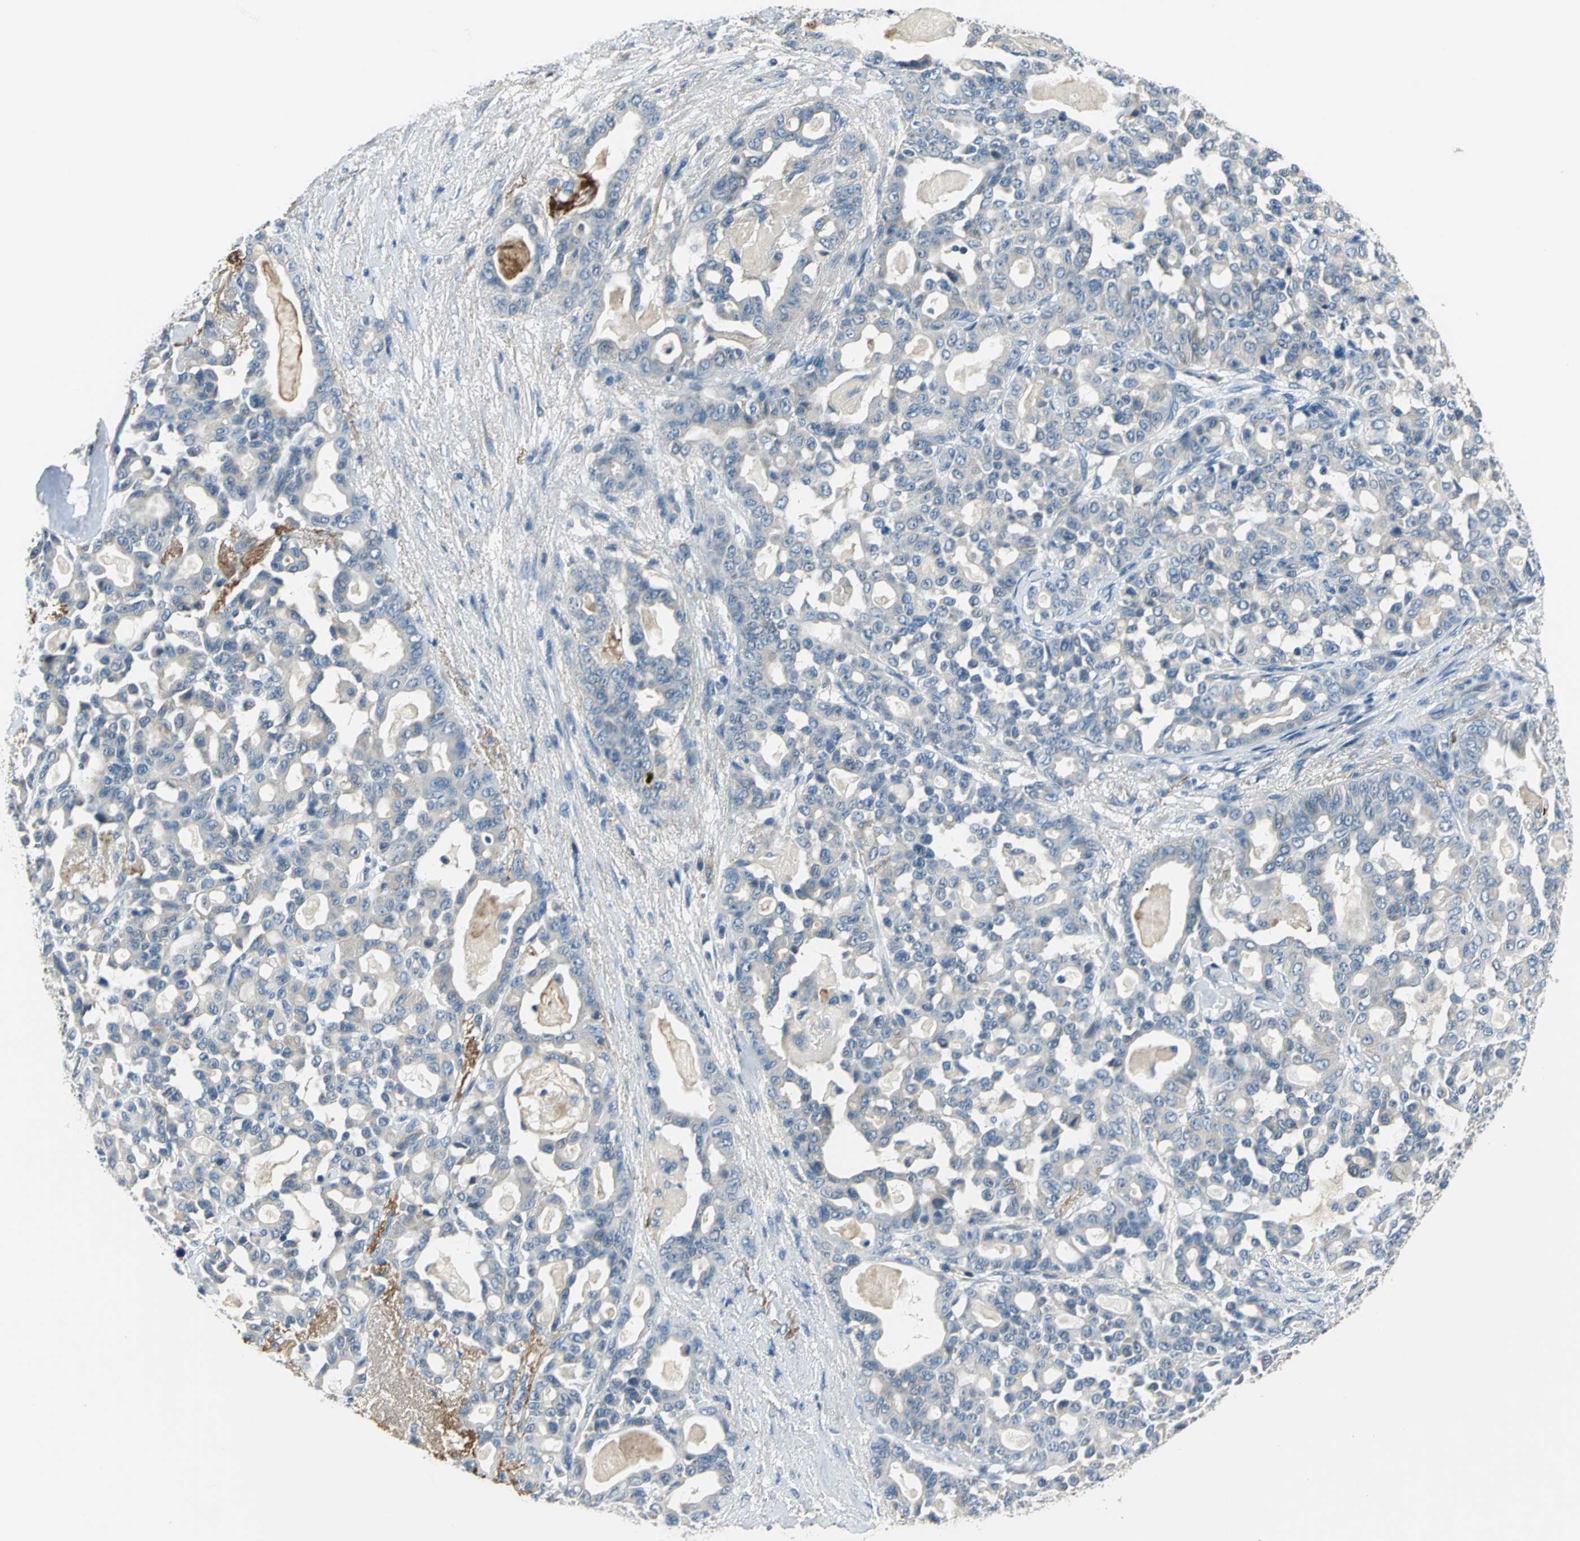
{"staining": {"intensity": "negative", "quantity": "none", "location": "none"}, "tissue": "pancreatic cancer", "cell_type": "Tumor cells", "image_type": "cancer", "snomed": [{"axis": "morphology", "description": "Adenocarcinoma, NOS"}, {"axis": "topography", "description": "Pancreas"}], "caption": "Pancreatic cancer was stained to show a protein in brown. There is no significant expression in tumor cells. (Stains: DAB (3,3'-diaminobenzidine) immunohistochemistry with hematoxylin counter stain, Microscopy: brightfield microscopy at high magnification).", "gene": "SLC16A7", "patient": {"sex": "male", "age": 63}}